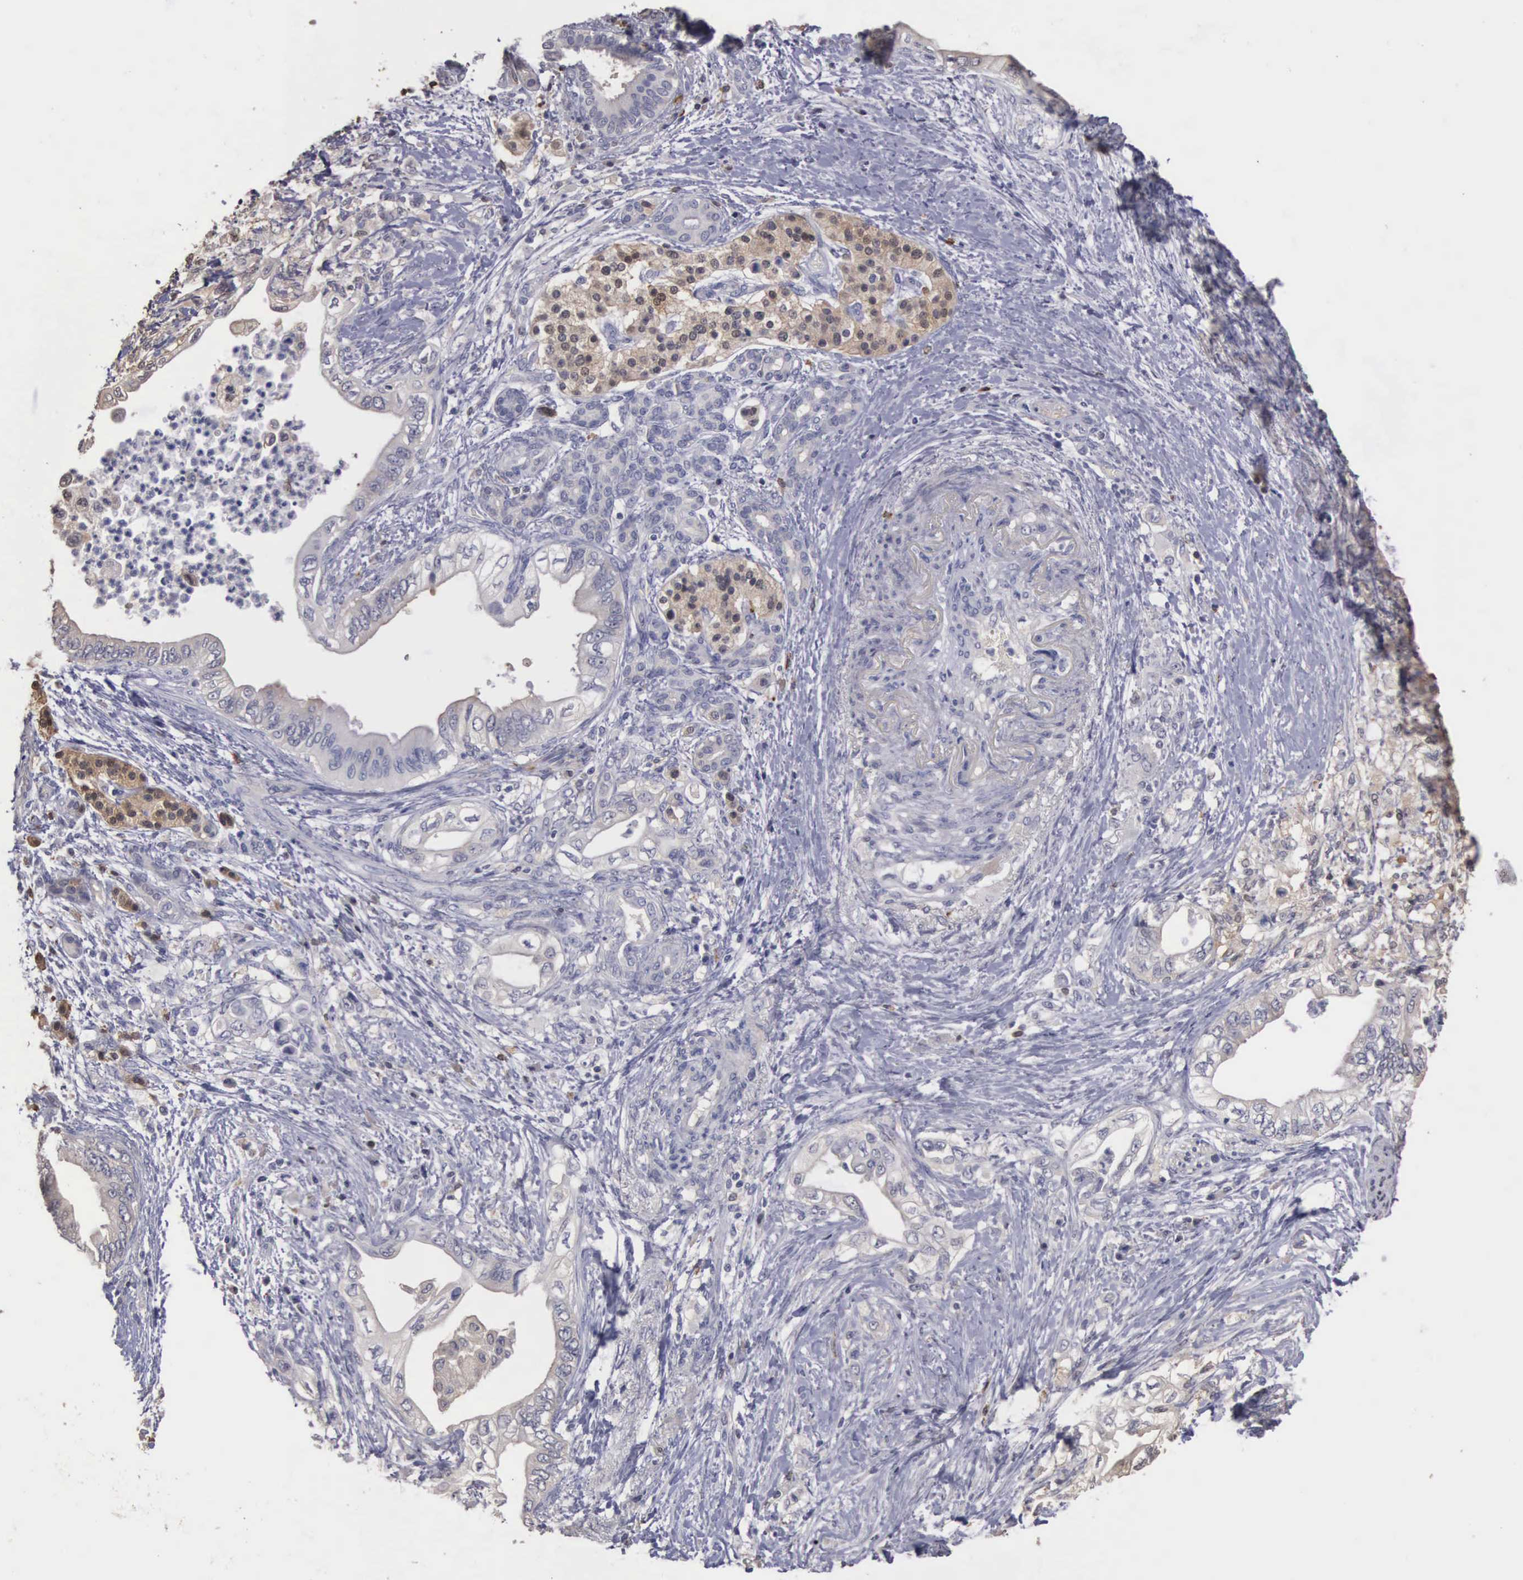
{"staining": {"intensity": "weak", "quantity": "25%-75%", "location": "cytoplasmic/membranous"}, "tissue": "pancreatic cancer", "cell_type": "Tumor cells", "image_type": "cancer", "snomed": [{"axis": "morphology", "description": "Adenocarcinoma, NOS"}, {"axis": "topography", "description": "Pancreas"}], "caption": "Tumor cells reveal weak cytoplasmic/membranous staining in about 25%-75% of cells in adenocarcinoma (pancreatic). Nuclei are stained in blue.", "gene": "ENO3", "patient": {"sex": "female", "age": 66}}